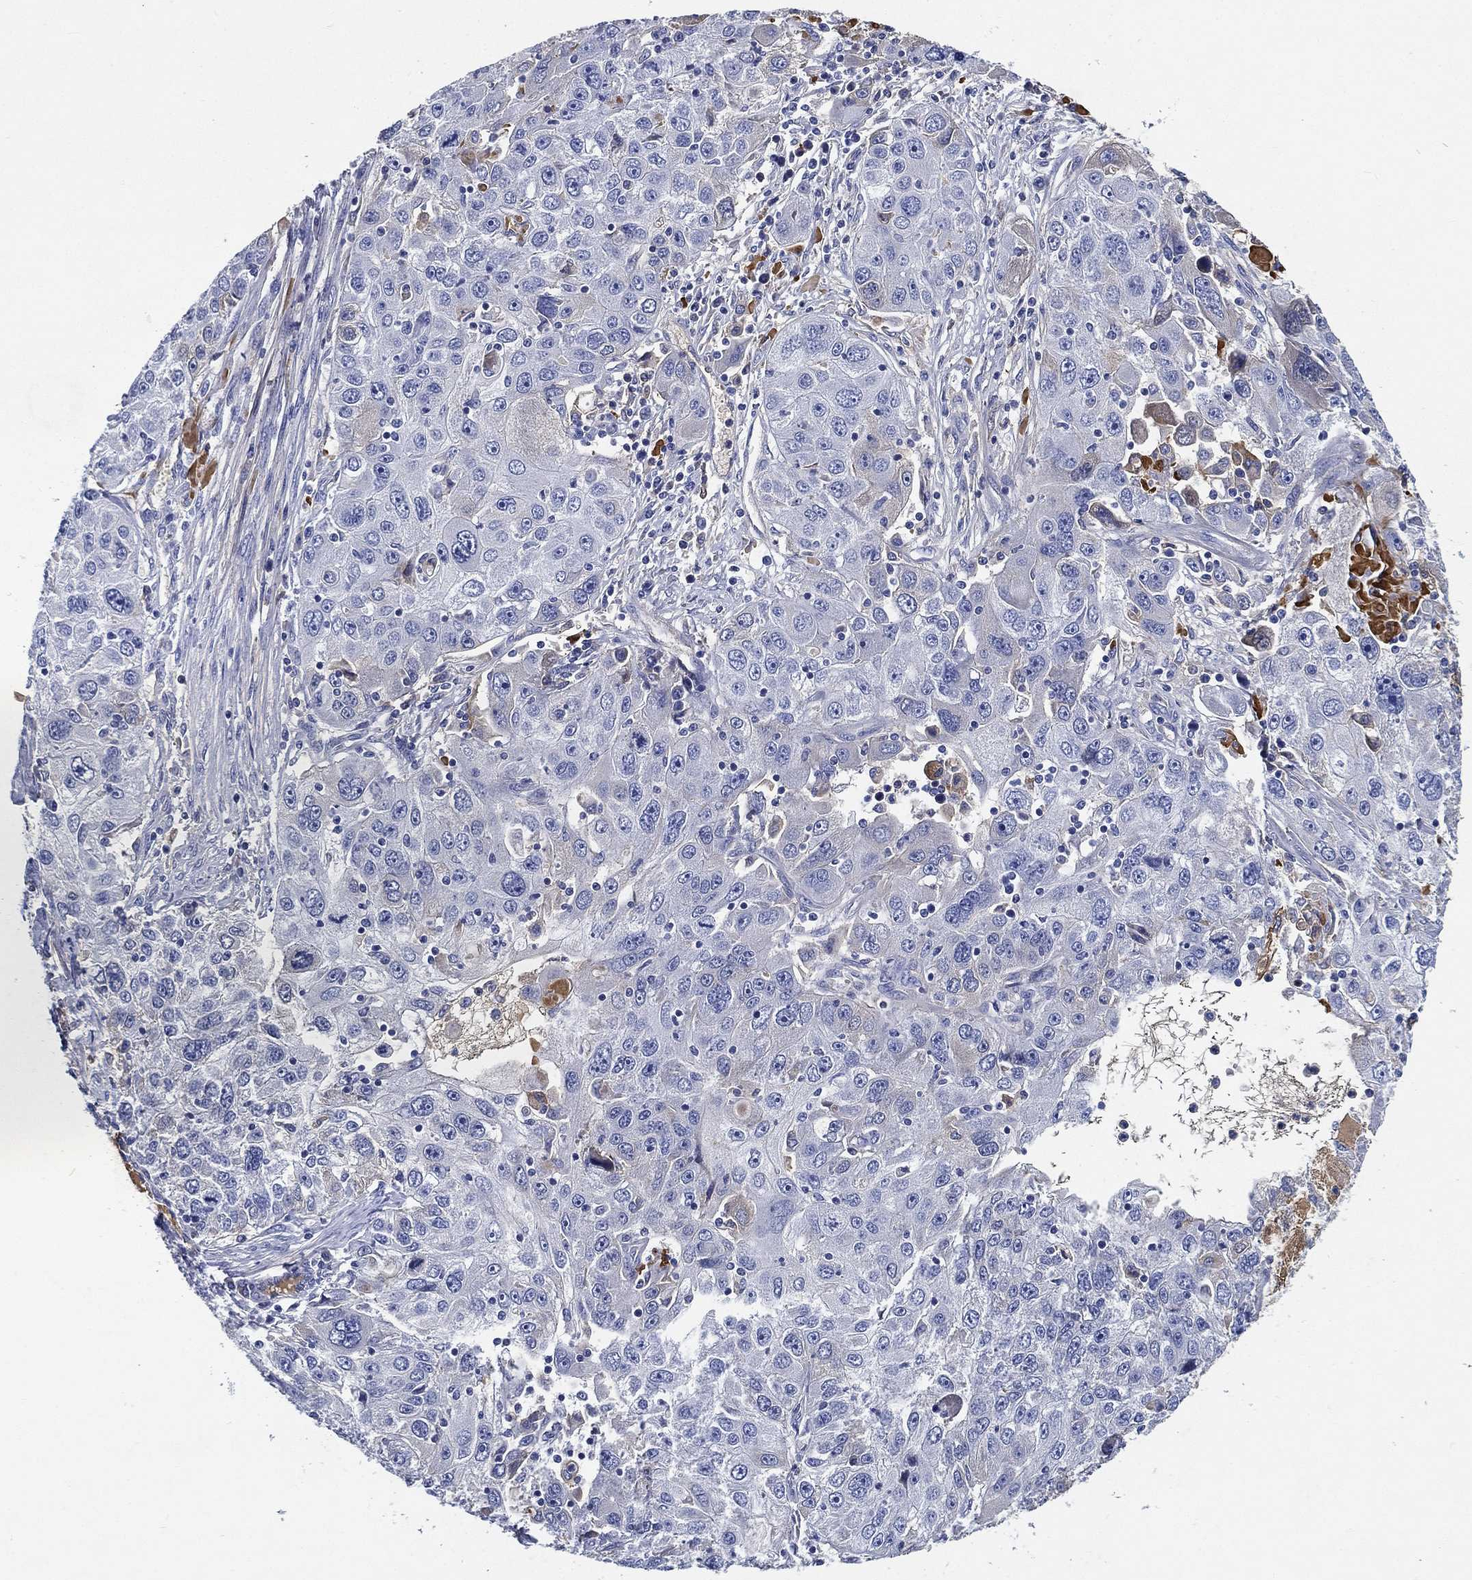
{"staining": {"intensity": "negative", "quantity": "none", "location": "none"}, "tissue": "stomach cancer", "cell_type": "Tumor cells", "image_type": "cancer", "snomed": [{"axis": "morphology", "description": "Adenocarcinoma, NOS"}, {"axis": "topography", "description": "Stomach"}], "caption": "Immunohistochemistry (IHC) histopathology image of stomach cancer stained for a protein (brown), which demonstrates no expression in tumor cells. (DAB (3,3'-diaminobenzidine) immunohistochemistry visualized using brightfield microscopy, high magnification).", "gene": "TMPRSS11D", "patient": {"sex": "male", "age": 56}}